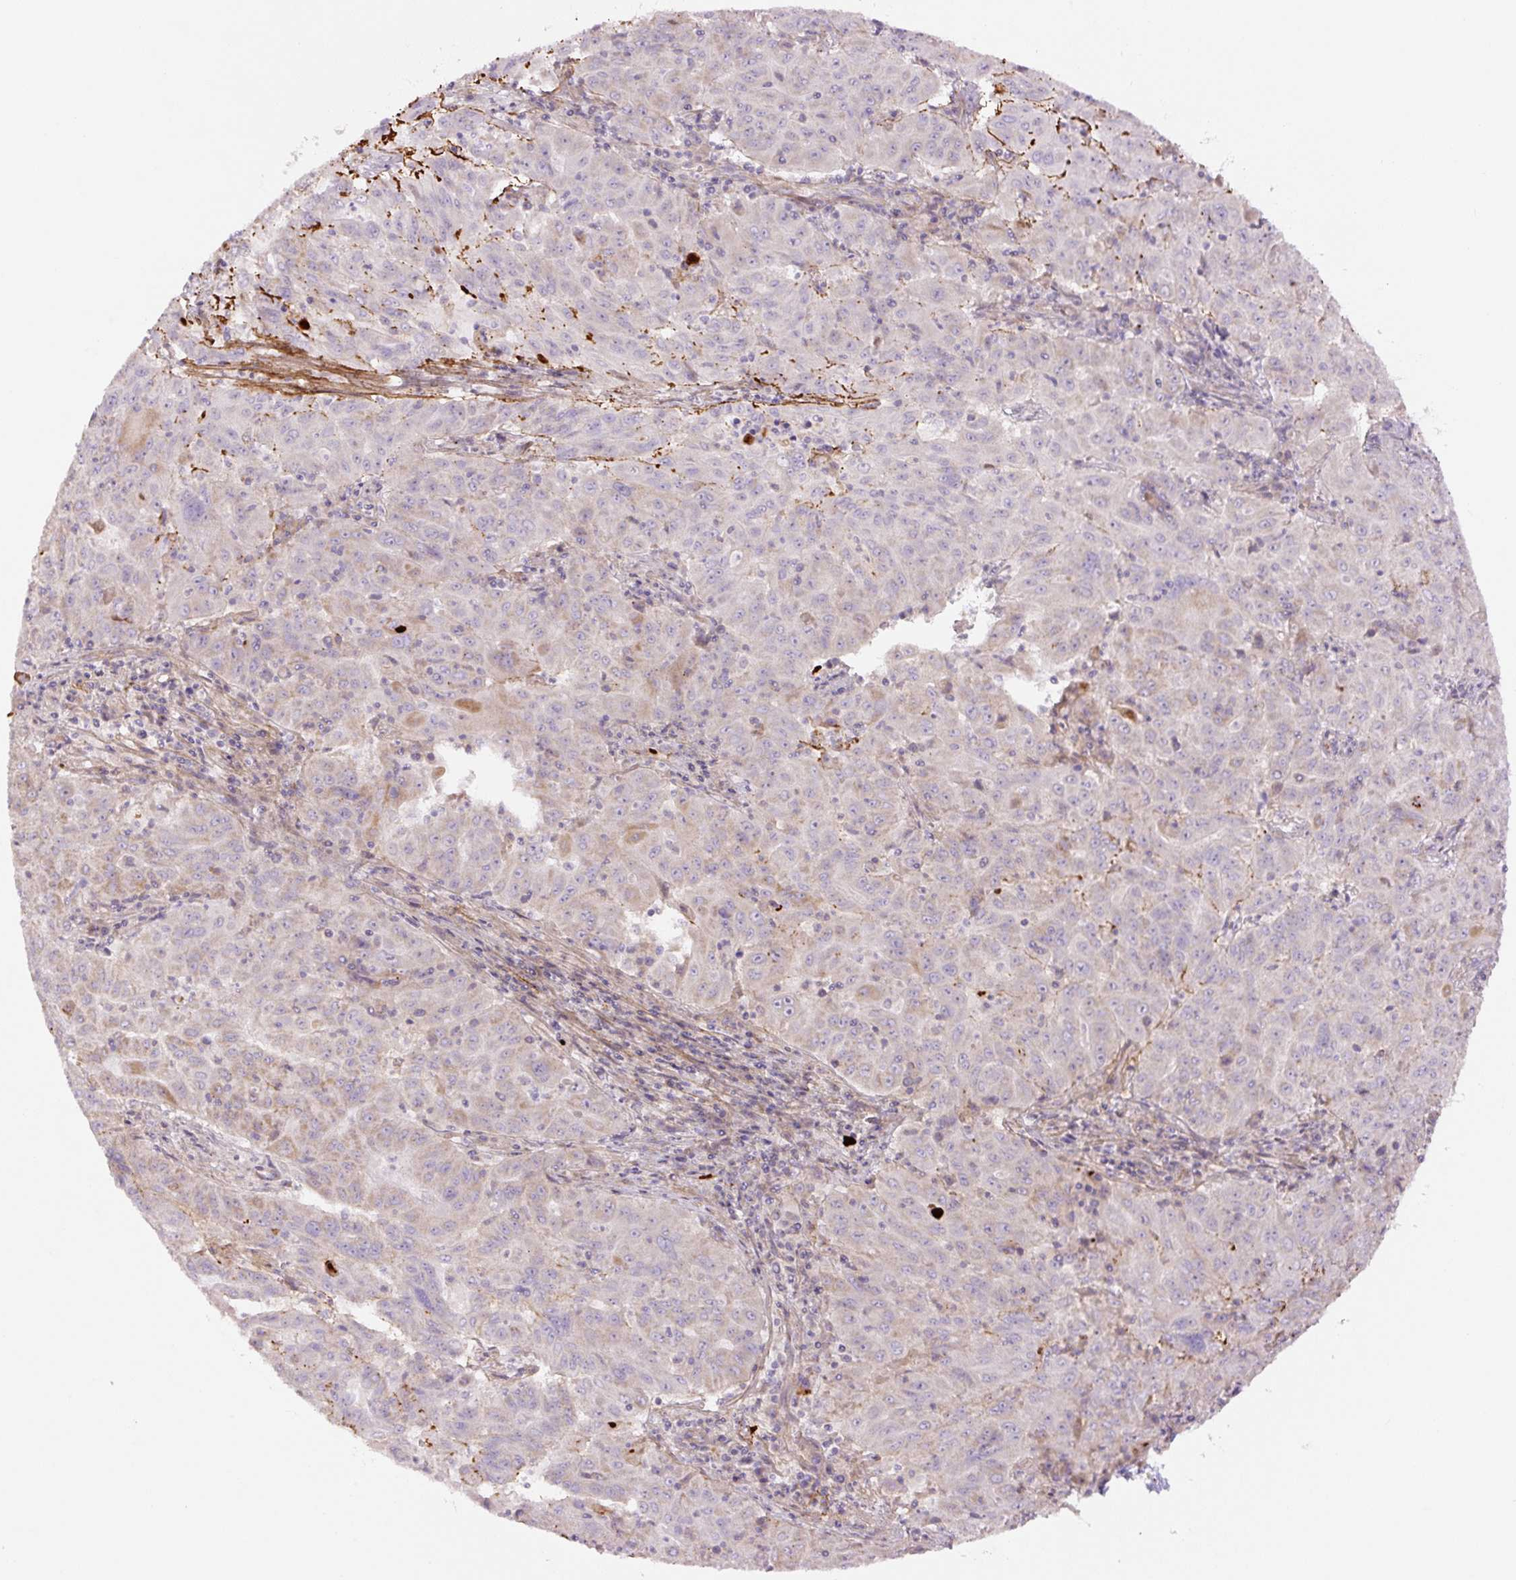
{"staining": {"intensity": "negative", "quantity": "none", "location": "none"}, "tissue": "pancreatic cancer", "cell_type": "Tumor cells", "image_type": "cancer", "snomed": [{"axis": "morphology", "description": "Adenocarcinoma, NOS"}, {"axis": "topography", "description": "Pancreas"}], "caption": "DAB immunohistochemical staining of pancreatic cancer (adenocarcinoma) reveals no significant expression in tumor cells.", "gene": "CCNI2", "patient": {"sex": "male", "age": 63}}